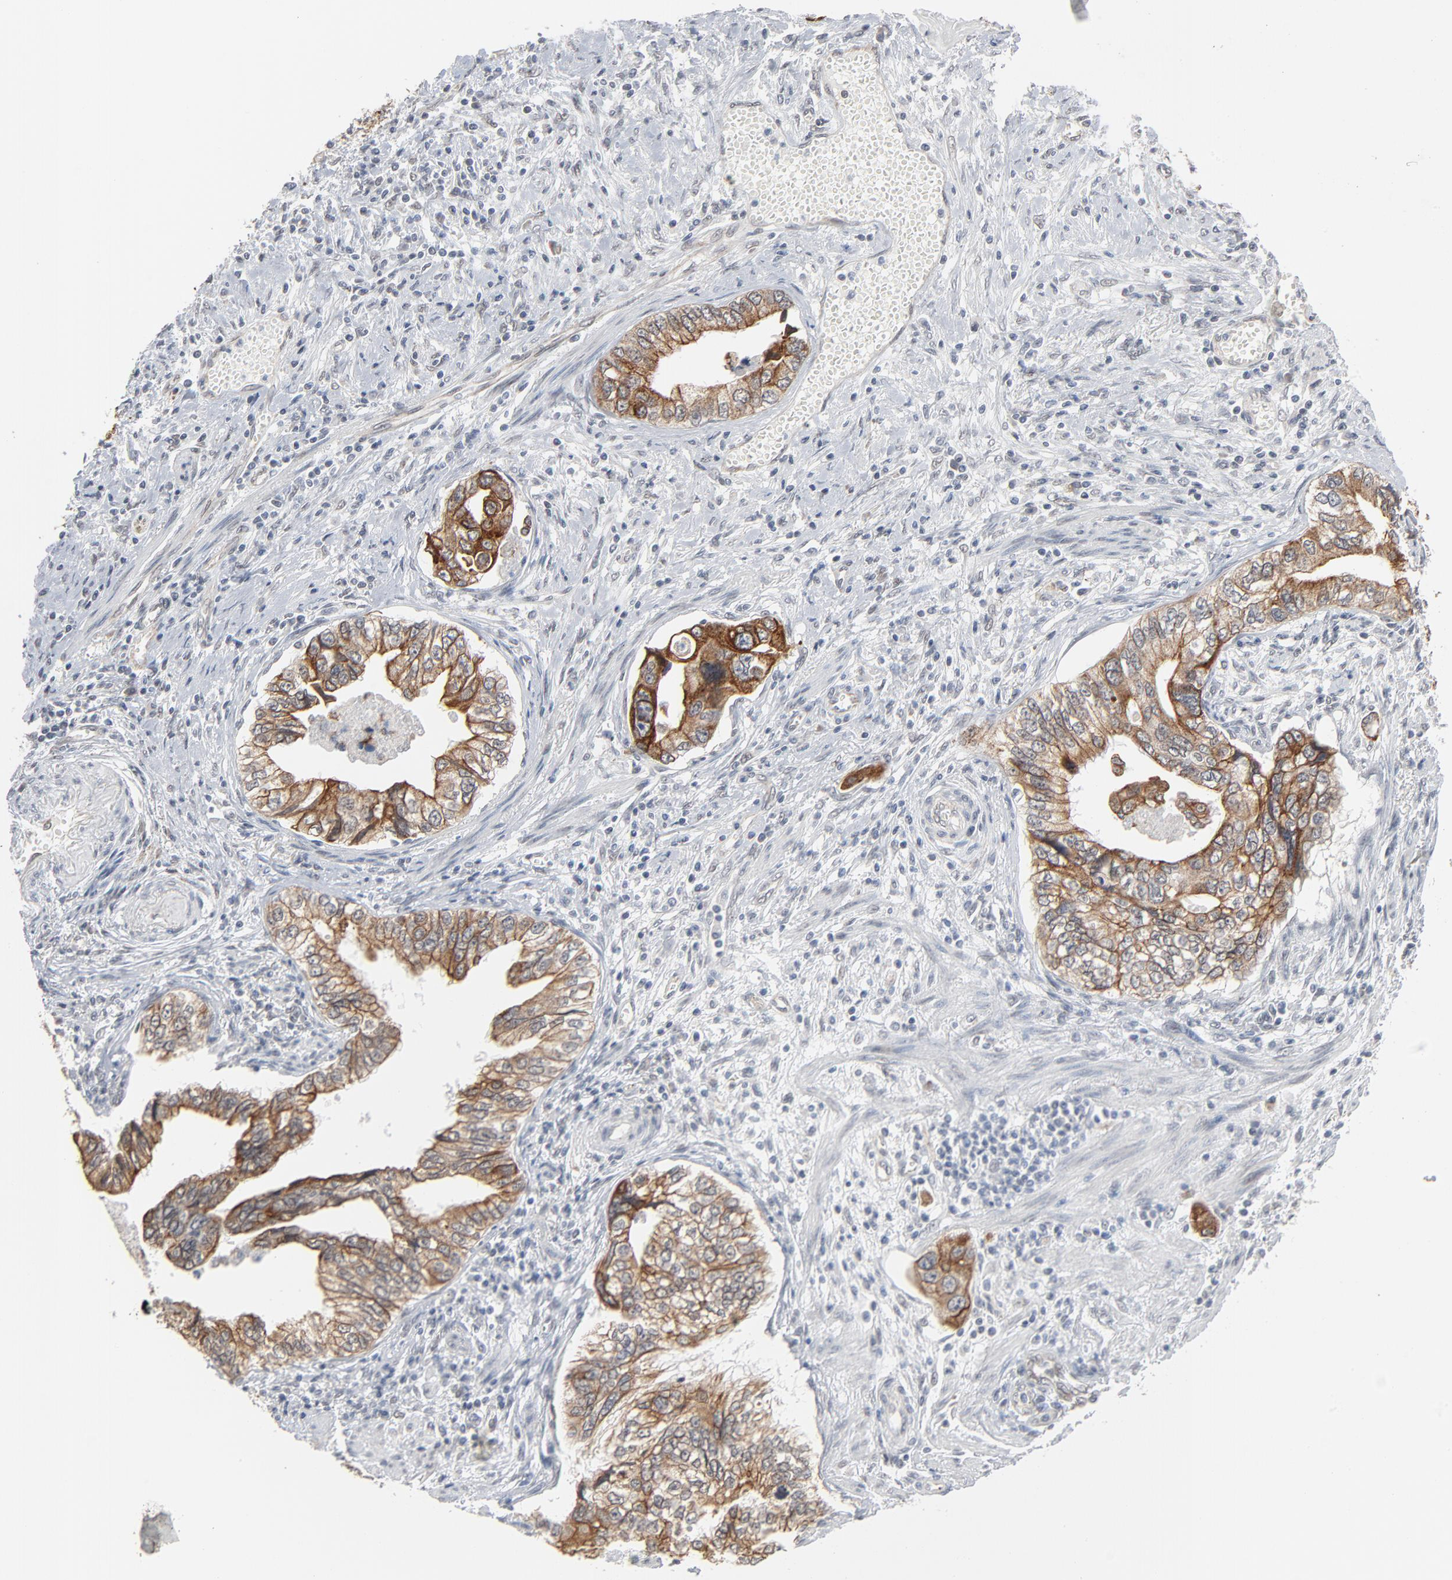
{"staining": {"intensity": "strong", "quantity": ">75%", "location": "cytoplasmic/membranous"}, "tissue": "stomach cancer", "cell_type": "Tumor cells", "image_type": "cancer", "snomed": [{"axis": "morphology", "description": "Adenocarcinoma, NOS"}, {"axis": "topography", "description": "Pancreas"}, {"axis": "topography", "description": "Stomach, upper"}], "caption": "An immunohistochemistry (IHC) histopathology image of tumor tissue is shown. Protein staining in brown highlights strong cytoplasmic/membranous positivity in stomach cancer (adenocarcinoma) within tumor cells.", "gene": "ITPR3", "patient": {"sex": "male", "age": 77}}